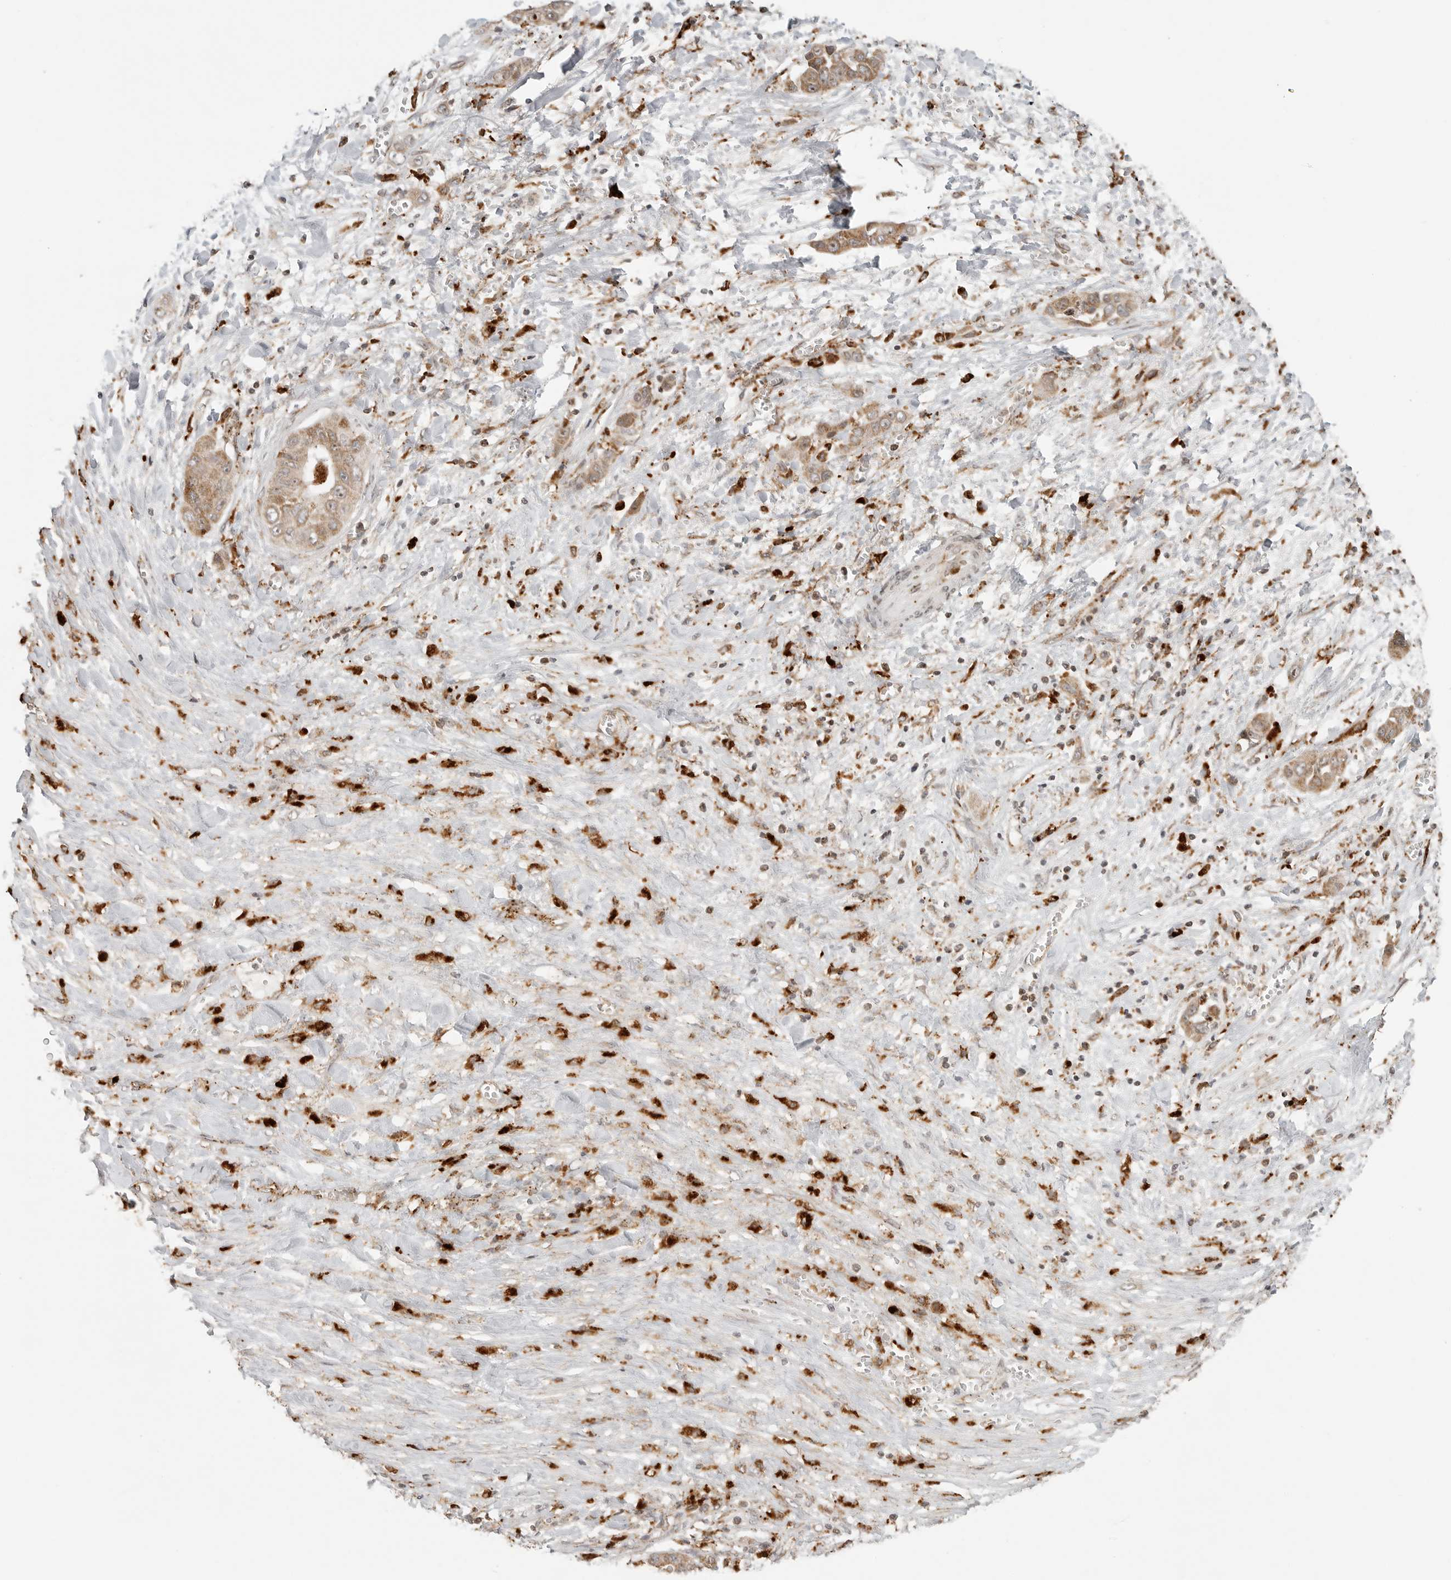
{"staining": {"intensity": "weak", "quantity": ">75%", "location": "cytoplasmic/membranous"}, "tissue": "liver cancer", "cell_type": "Tumor cells", "image_type": "cancer", "snomed": [{"axis": "morphology", "description": "Cholangiocarcinoma"}, {"axis": "topography", "description": "Liver"}], "caption": "Brown immunohistochemical staining in human cholangiocarcinoma (liver) displays weak cytoplasmic/membranous staining in about >75% of tumor cells.", "gene": "IDUA", "patient": {"sex": "female", "age": 52}}